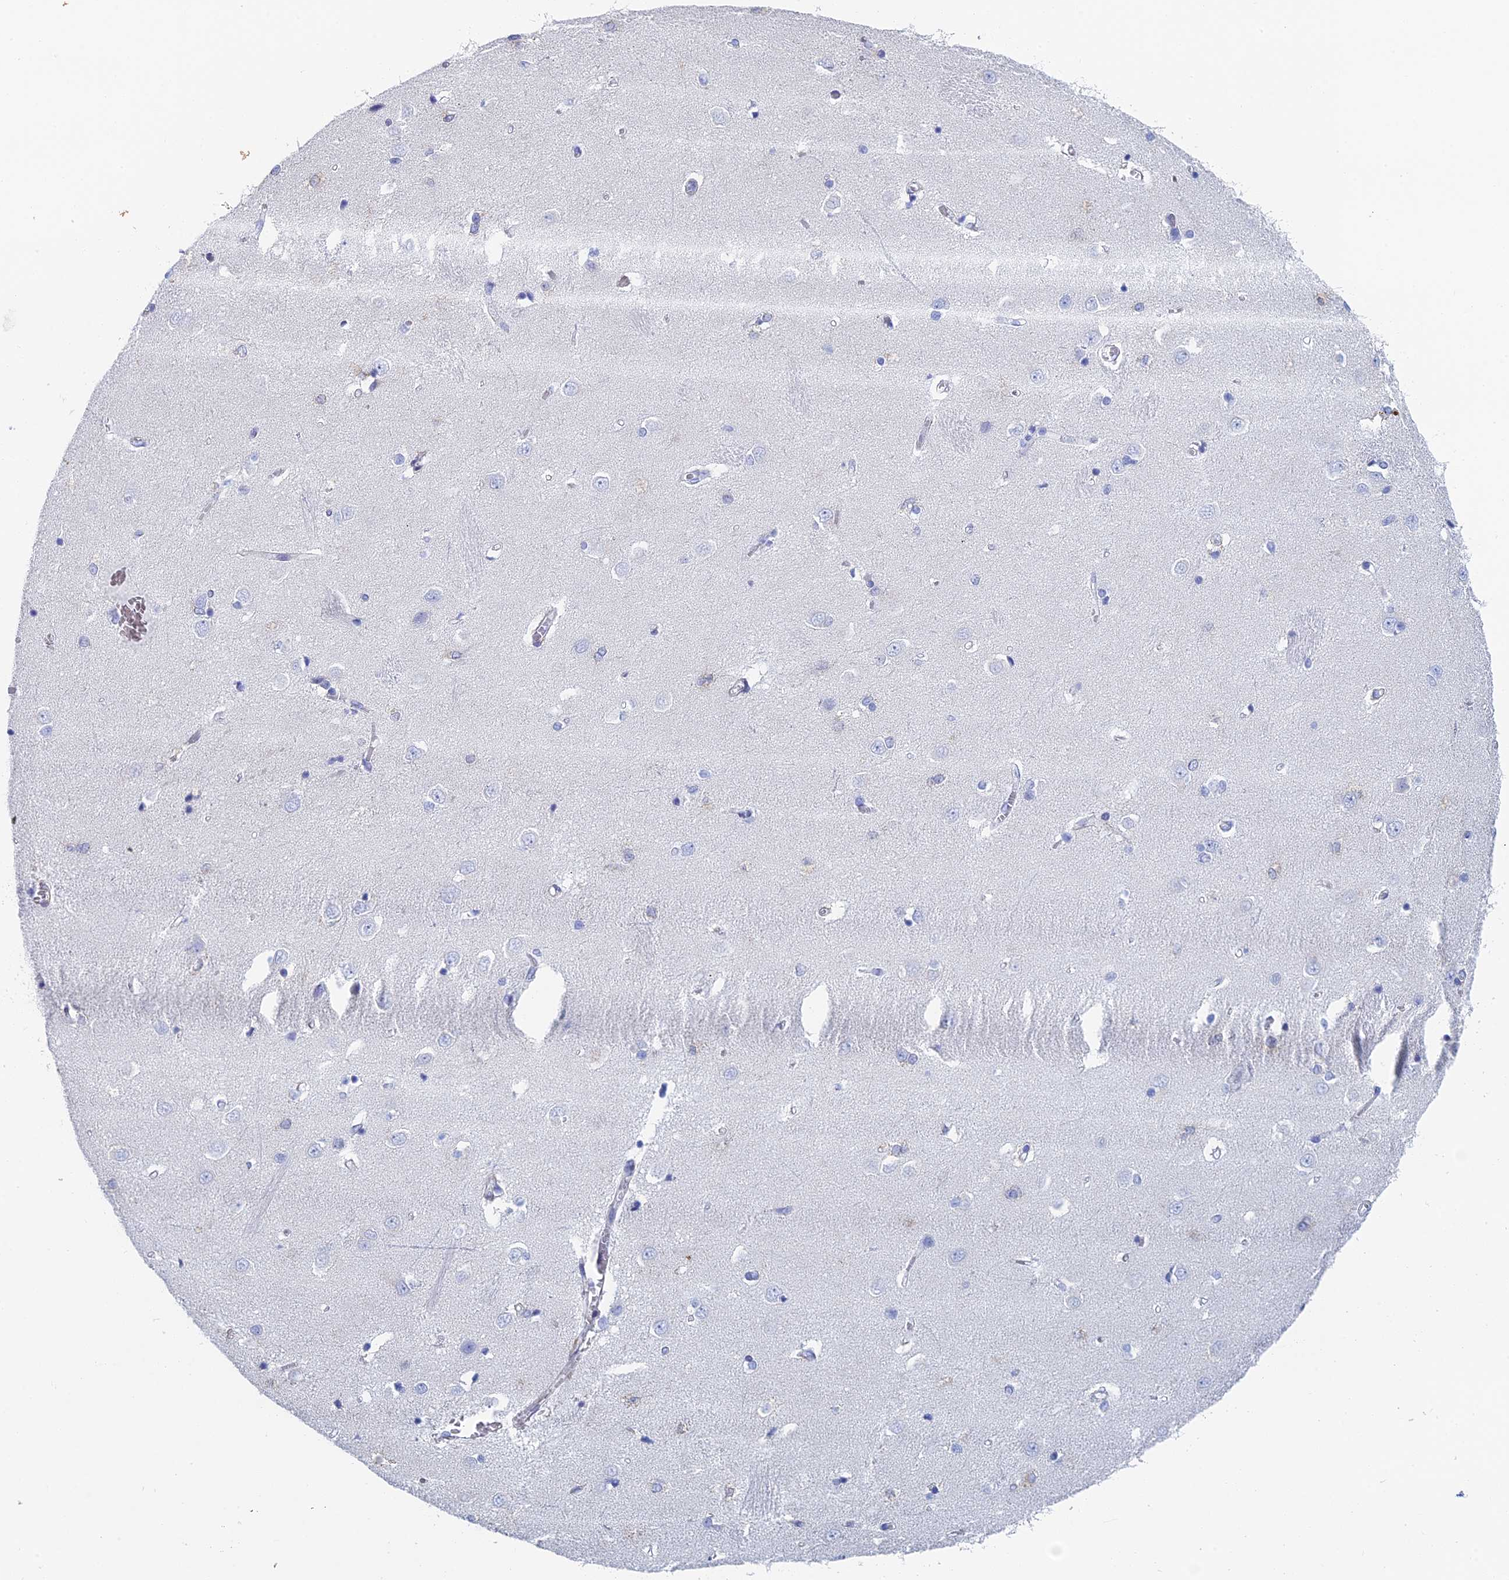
{"staining": {"intensity": "negative", "quantity": "none", "location": "none"}, "tissue": "caudate", "cell_type": "Glial cells", "image_type": "normal", "snomed": [{"axis": "morphology", "description": "Normal tissue, NOS"}, {"axis": "topography", "description": "Lateral ventricle wall"}], "caption": "Caudate stained for a protein using IHC displays no staining glial cells.", "gene": "KCNK18", "patient": {"sex": "male", "age": 37}}